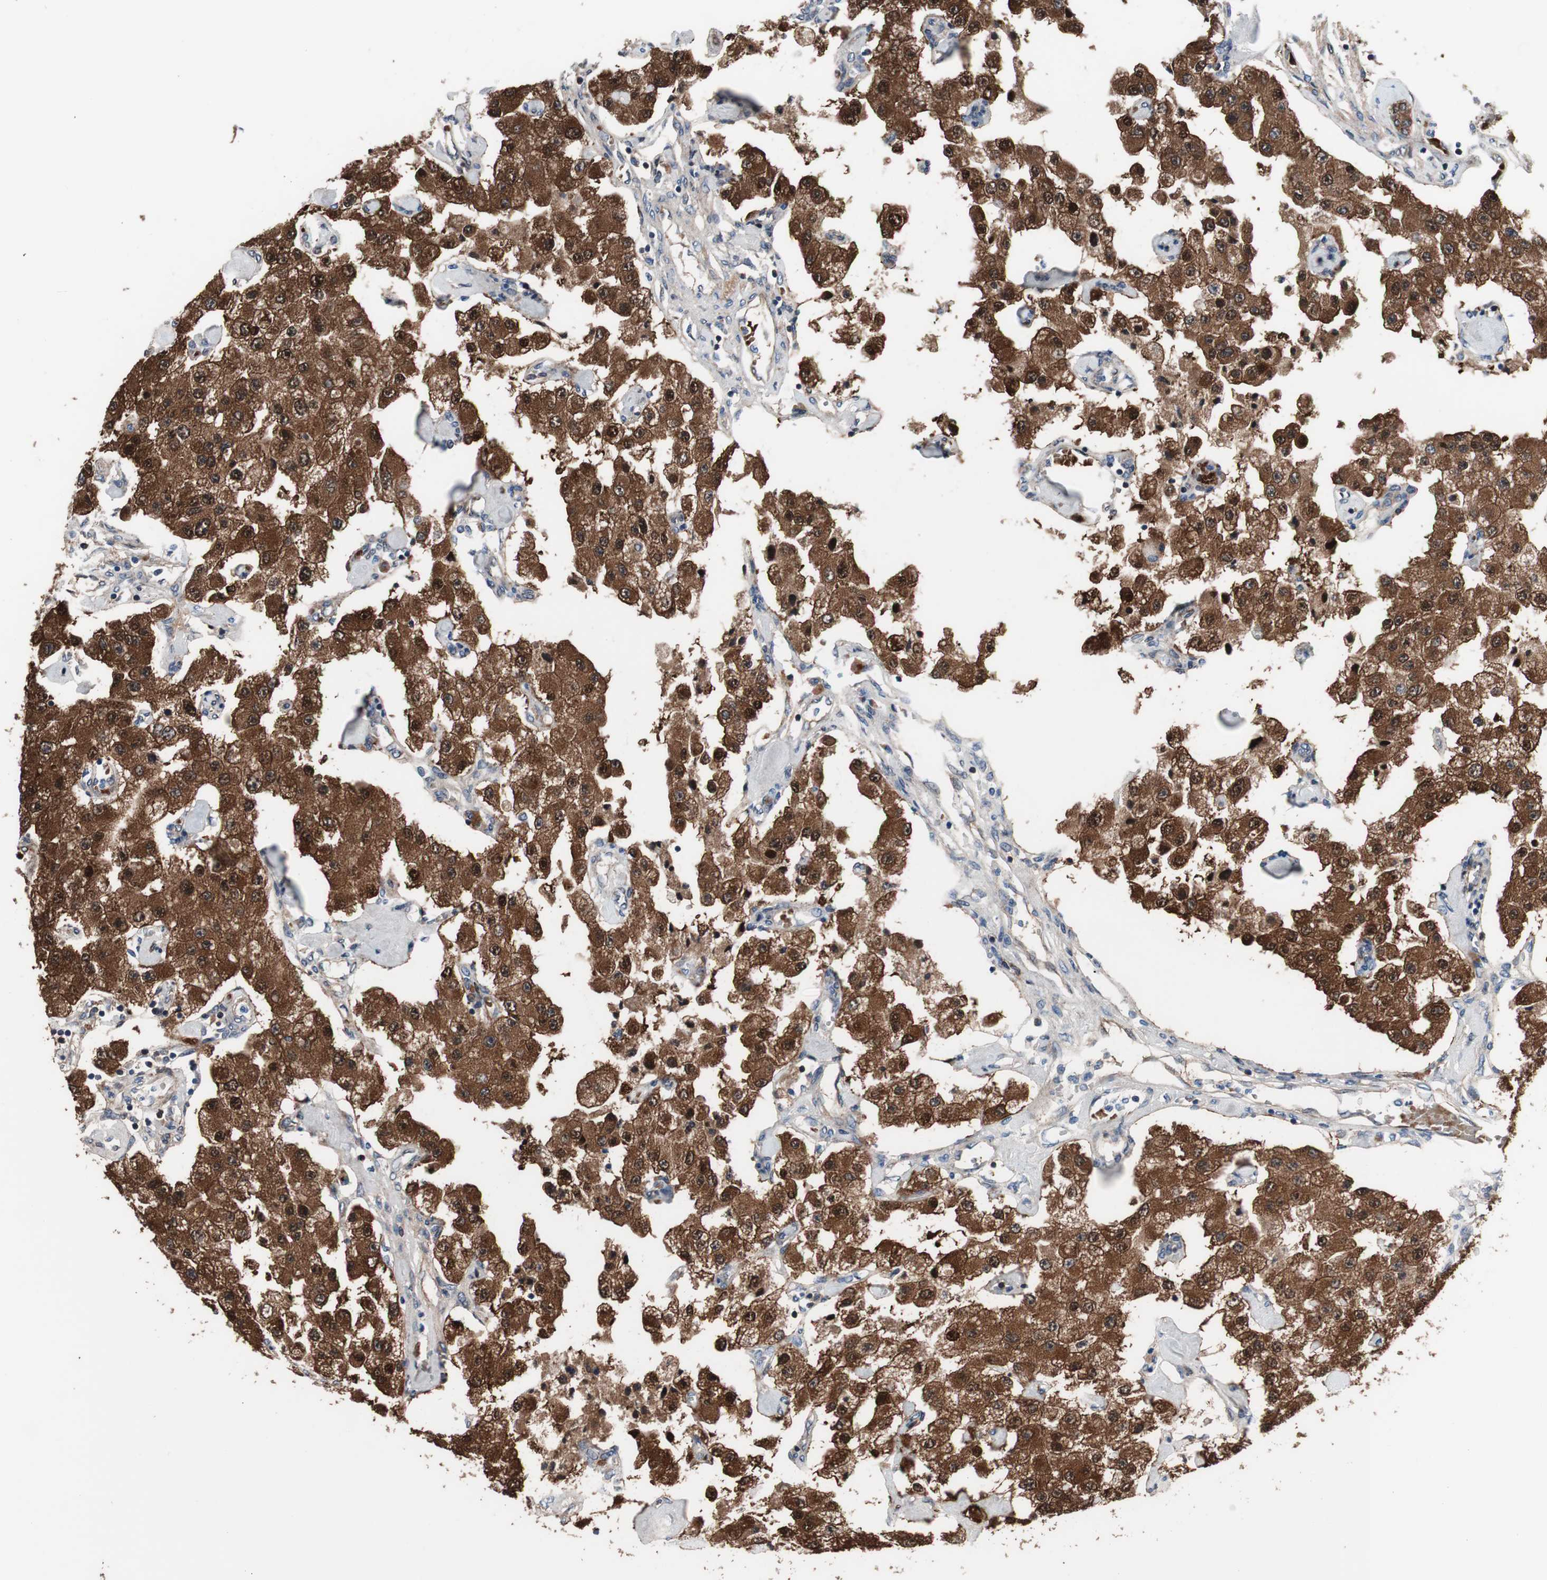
{"staining": {"intensity": "strong", "quantity": ">75%", "location": "cytoplasmic/membranous"}, "tissue": "carcinoid", "cell_type": "Tumor cells", "image_type": "cancer", "snomed": [{"axis": "morphology", "description": "Carcinoid, malignant, NOS"}, {"axis": "topography", "description": "Pancreas"}], "caption": "A brown stain shows strong cytoplasmic/membranous positivity of a protein in carcinoid tumor cells. (DAB (3,3'-diaminobenzidine) = brown stain, brightfield microscopy at high magnification).", "gene": "PRDX2", "patient": {"sex": "male", "age": 41}}